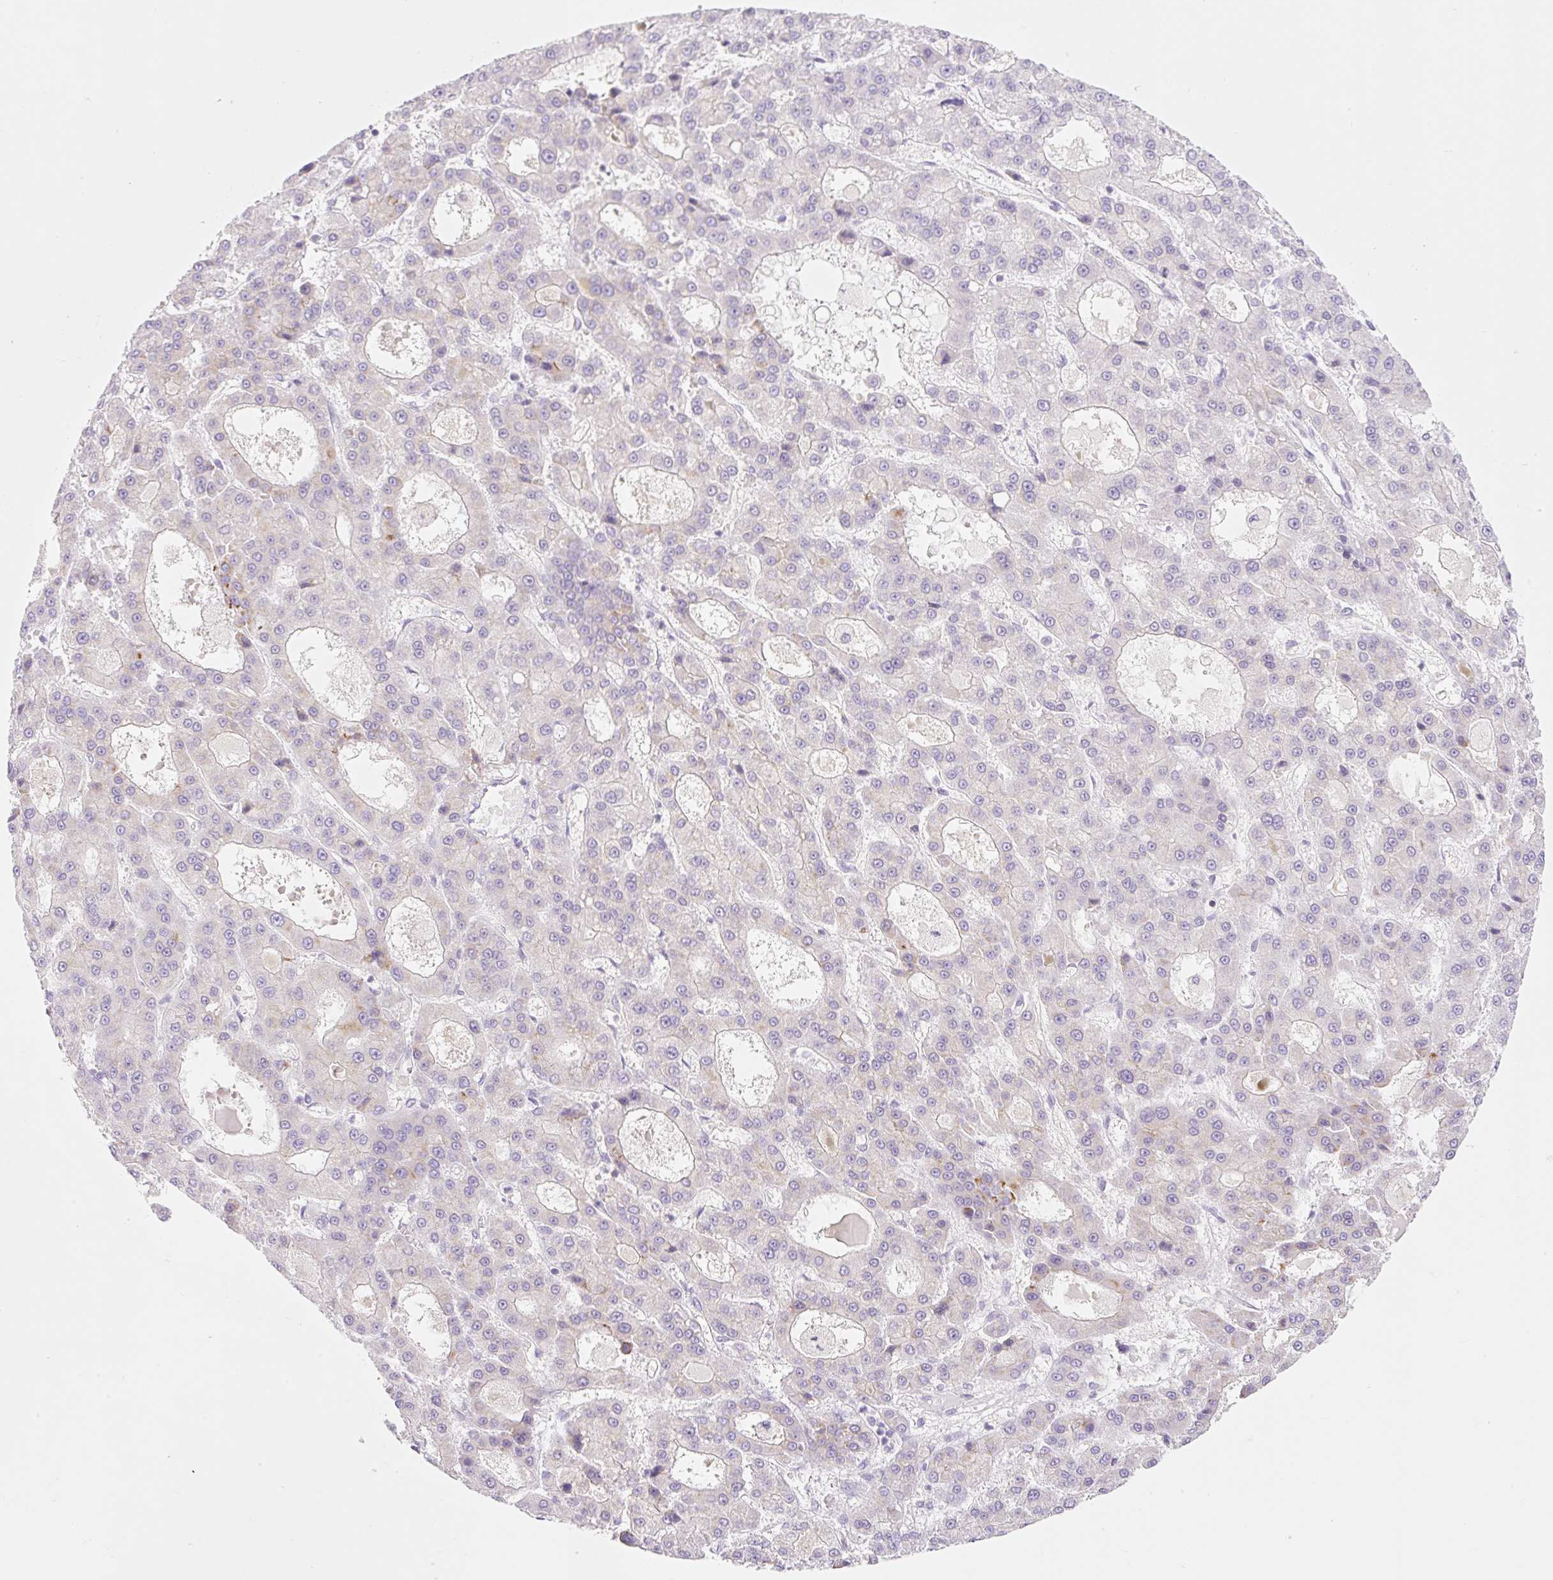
{"staining": {"intensity": "negative", "quantity": "none", "location": "none"}, "tissue": "liver cancer", "cell_type": "Tumor cells", "image_type": "cancer", "snomed": [{"axis": "morphology", "description": "Carcinoma, Hepatocellular, NOS"}, {"axis": "topography", "description": "Liver"}], "caption": "Immunohistochemical staining of human hepatocellular carcinoma (liver) displays no significant expression in tumor cells.", "gene": "FOCAD", "patient": {"sex": "male", "age": 70}}